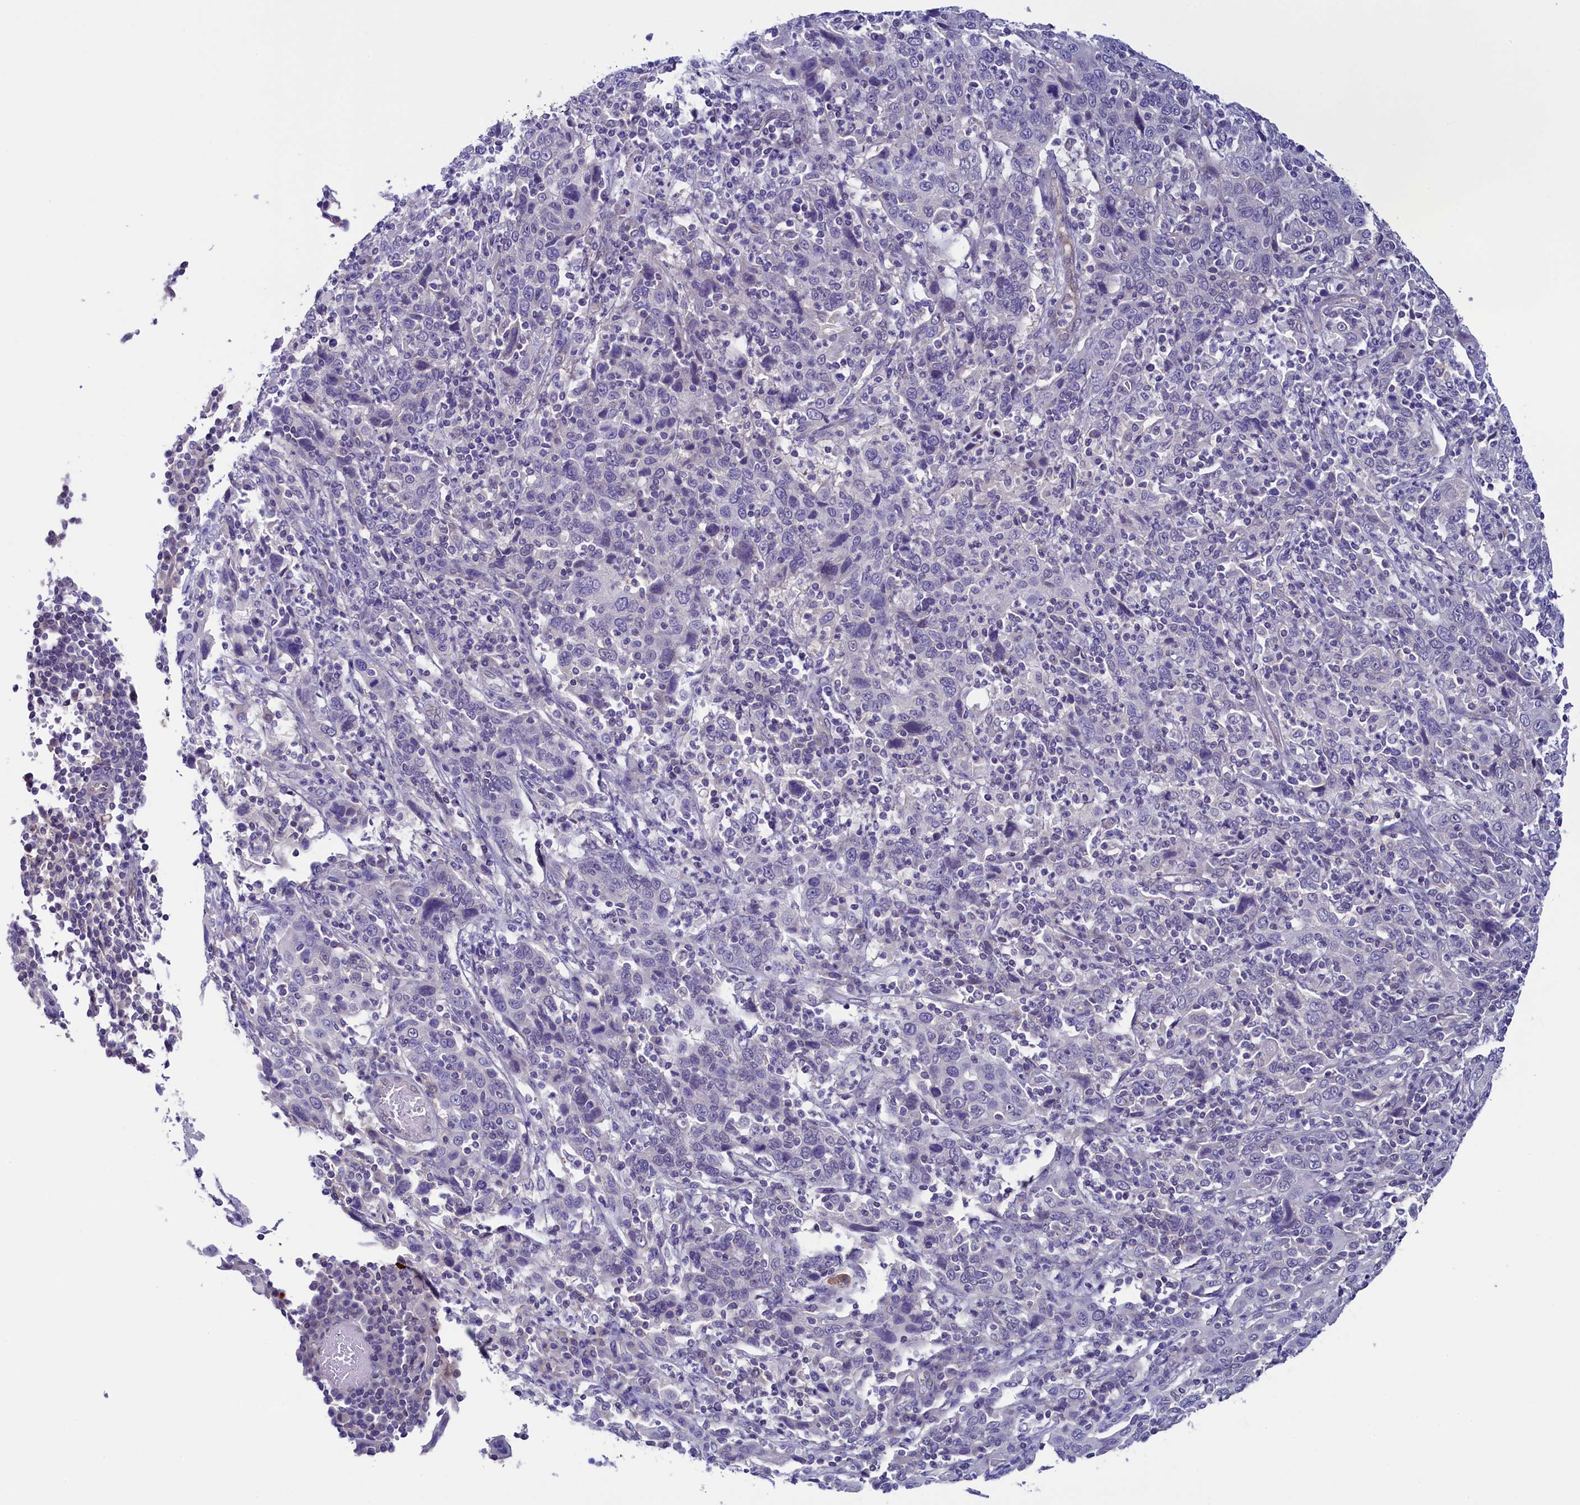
{"staining": {"intensity": "negative", "quantity": "none", "location": "none"}, "tissue": "cervical cancer", "cell_type": "Tumor cells", "image_type": "cancer", "snomed": [{"axis": "morphology", "description": "Squamous cell carcinoma, NOS"}, {"axis": "topography", "description": "Cervix"}], "caption": "Micrograph shows no protein expression in tumor cells of cervical cancer tissue. Brightfield microscopy of immunohistochemistry (IHC) stained with DAB (brown) and hematoxylin (blue), captured at high magnification.", "gene": "FLYWCH2", "patient": {"sex": "female", "age": 46}}